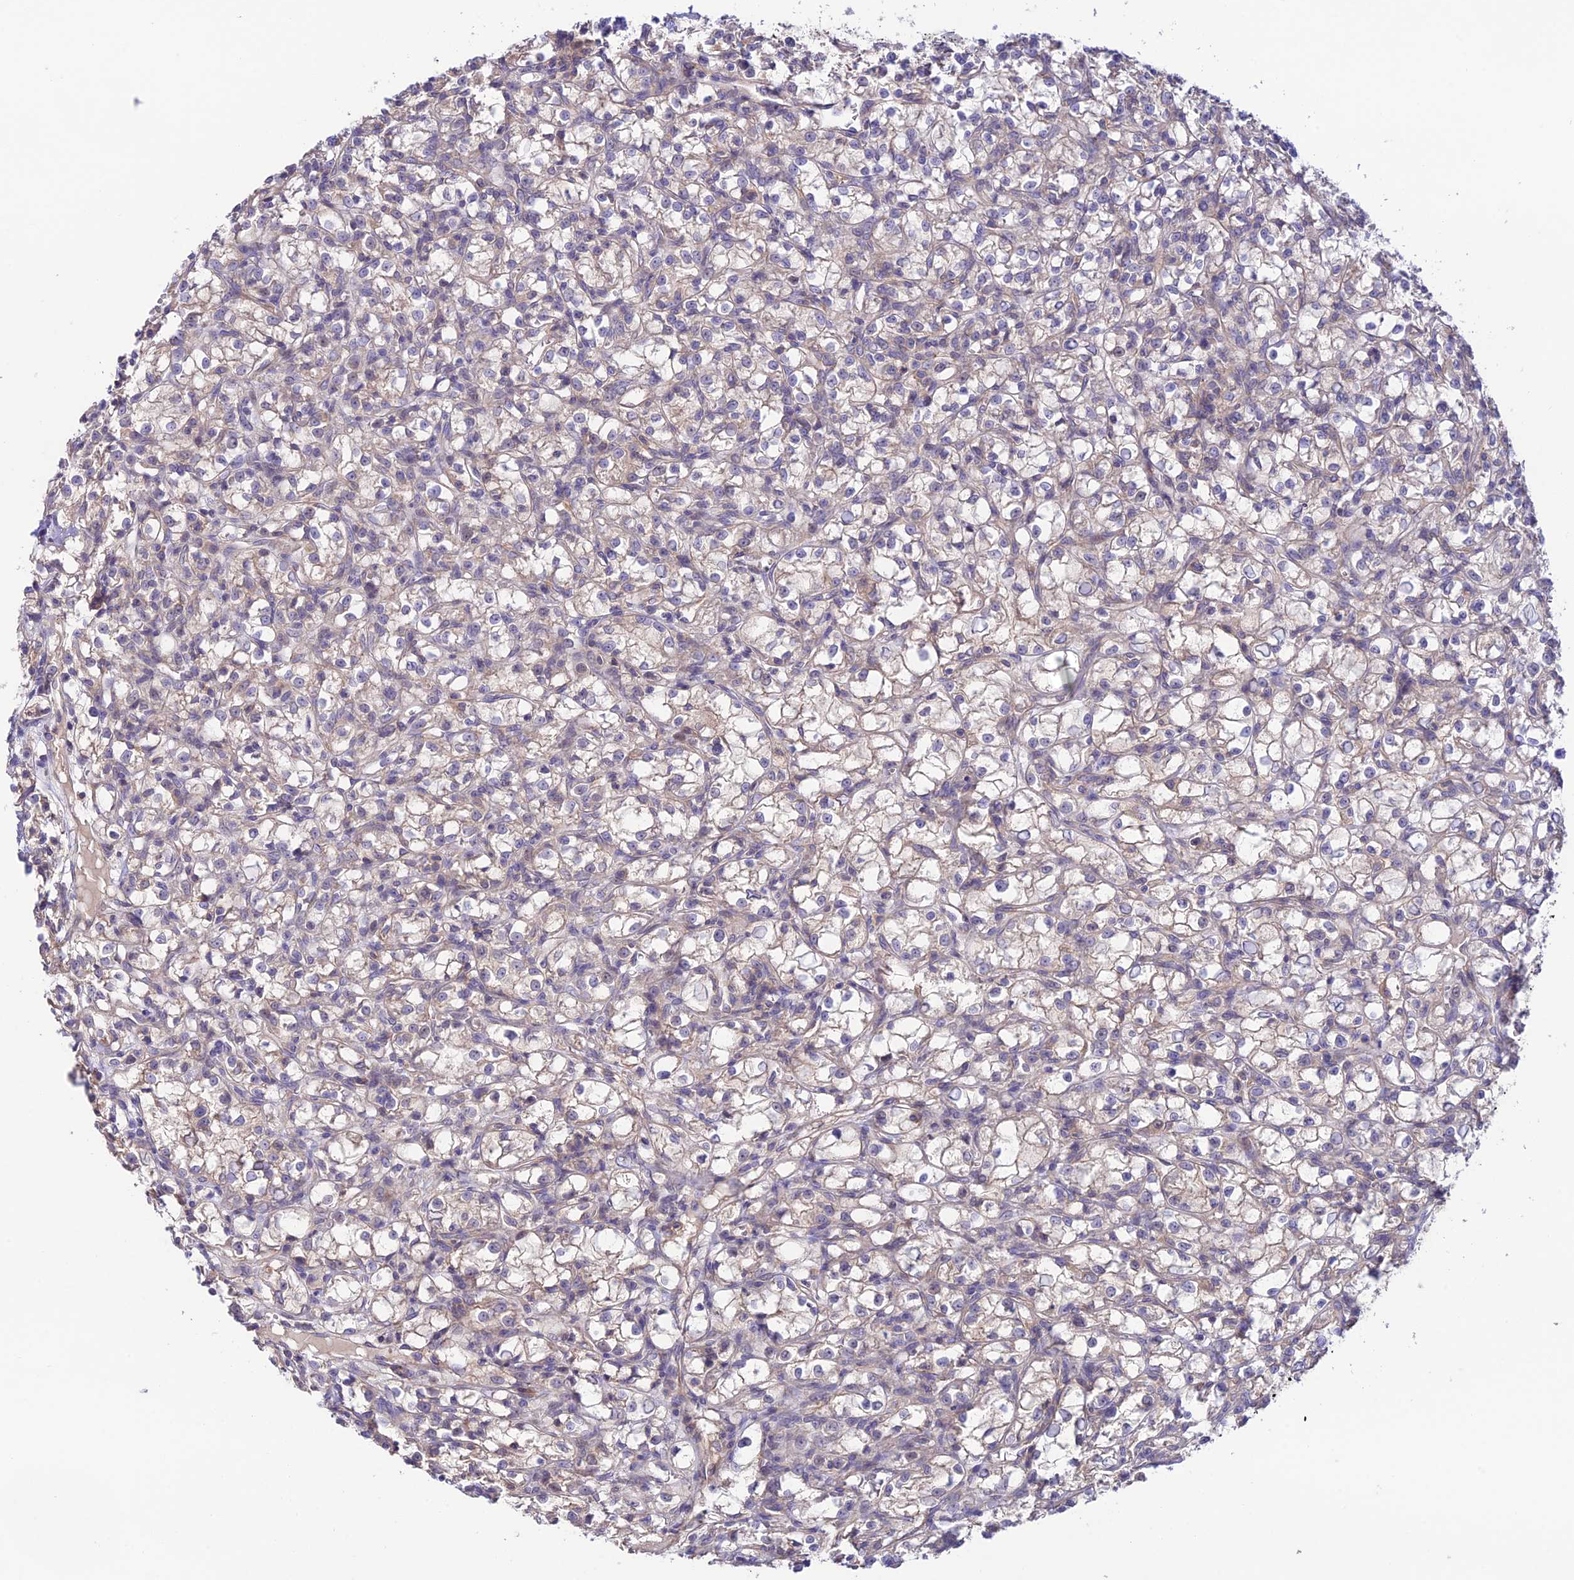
{"staining": {"intensity": "weak", "quantity": "<25%", "location": "cytoplasmic/membranous"}, "tissue": "renal cancer", "cell_type": "Tumor cells", "image_type": "cancer", "snomed": [{"axis": "morphology", "description": "Adenocarcinoma, NOS"}, {"axis": "topography", "description": "Kidney"}], "caption": "Tumor cells show no significant positivity in renal cancer.", "gene": "BRME1", "patient": {"sex": "female", "age": 59}}